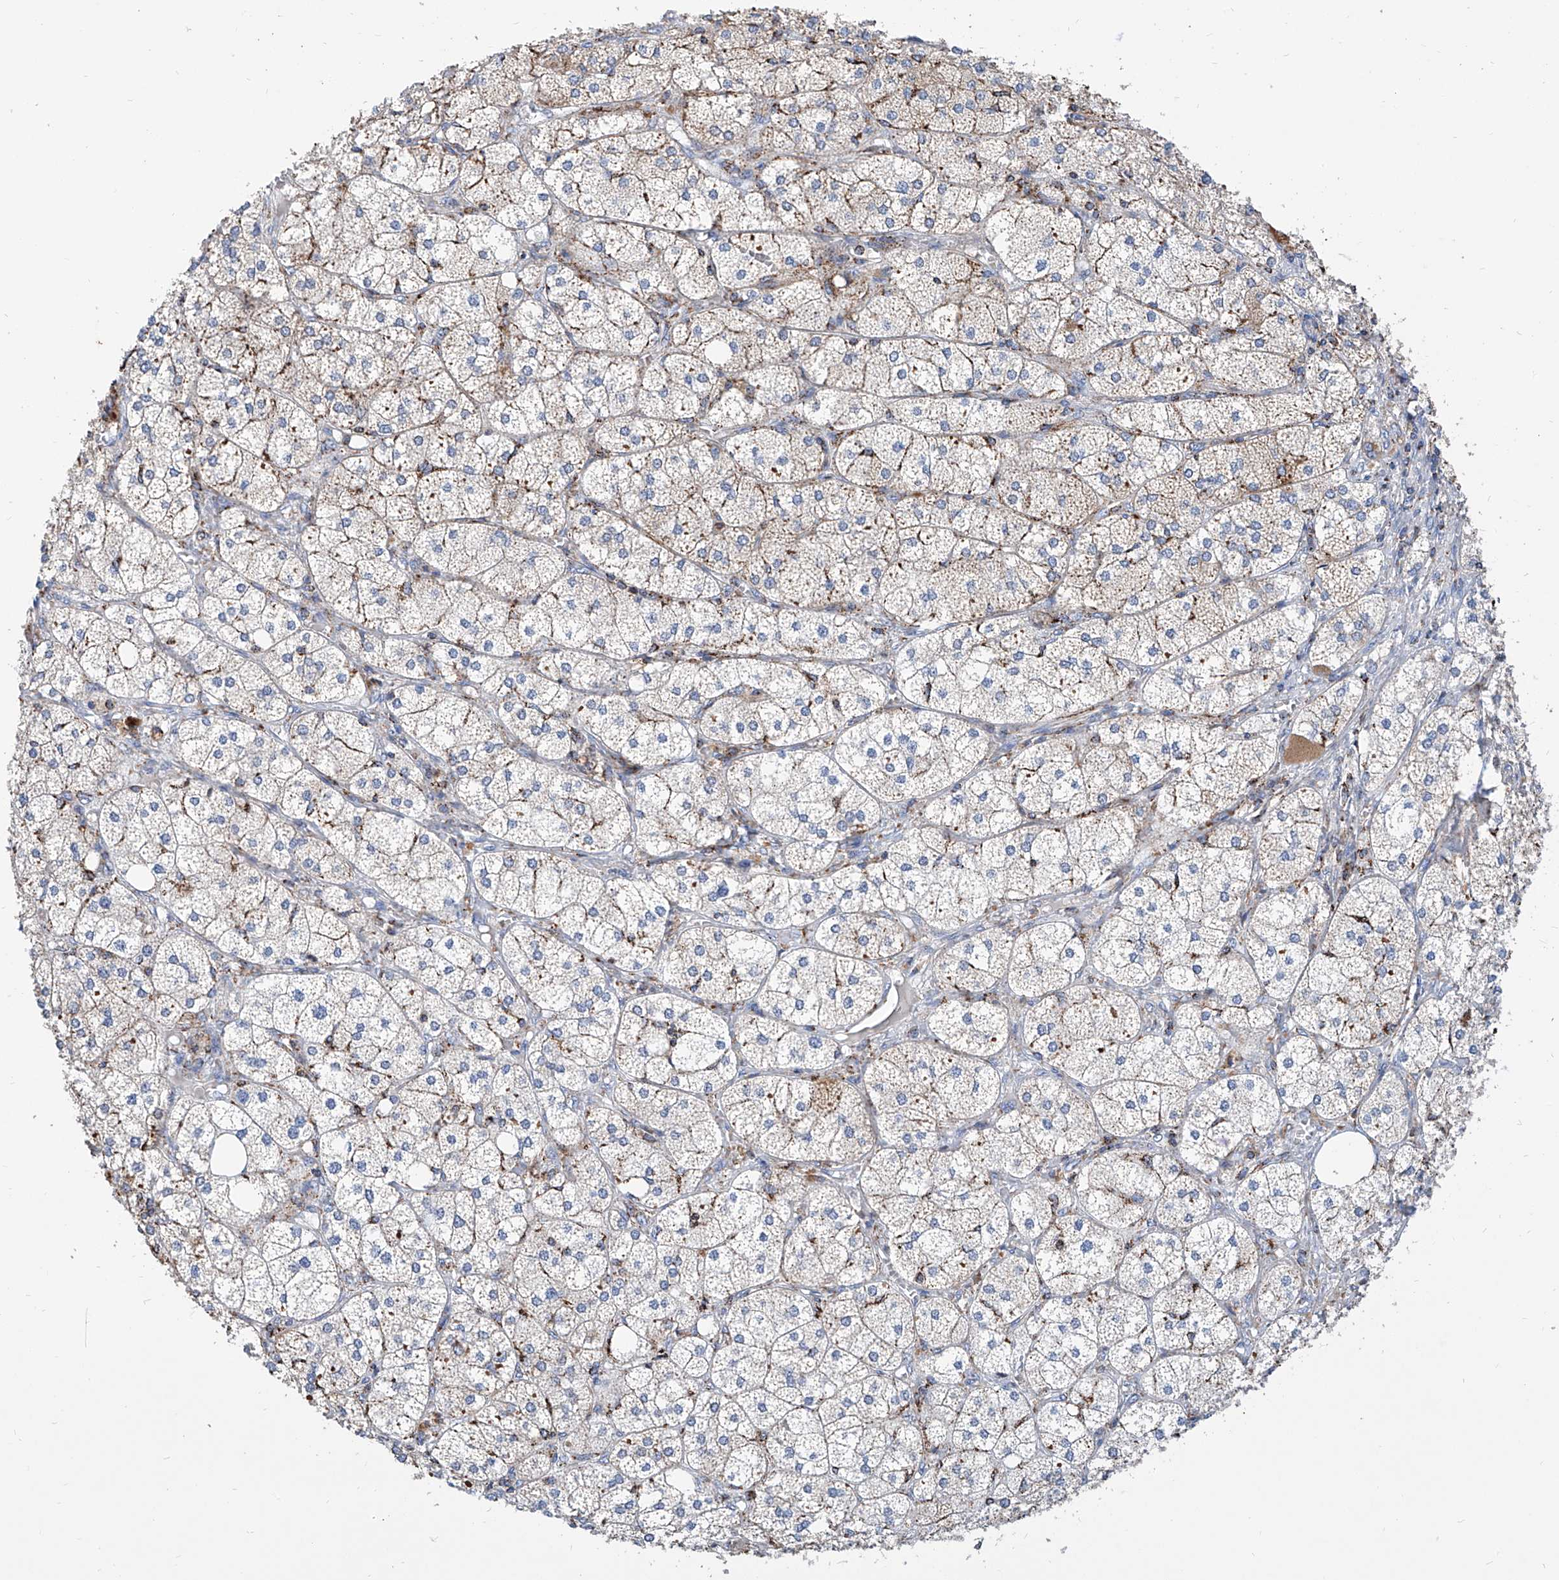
{"staining": {"intensity": "moderate", "quantity": ">75%", "location": "cytoplasmic/membranous"}, "tissue": "adrenal gland", "cell_type": "Glandular cells", "image_type": "normal", "snomed": [{"axis": "morphology", "description": "Normal tissue, NOS"}, {"axis": "topography", "description": "Adrenal gland"}], "caption": "Protein expression analysis of unremarkable adrenal gland reveals moderate cytoplasmic/membranous positivity in approximately >75% of glandular cells.", "gene": "CPNE5", "patient": {"sex": "female", "age": 61}}